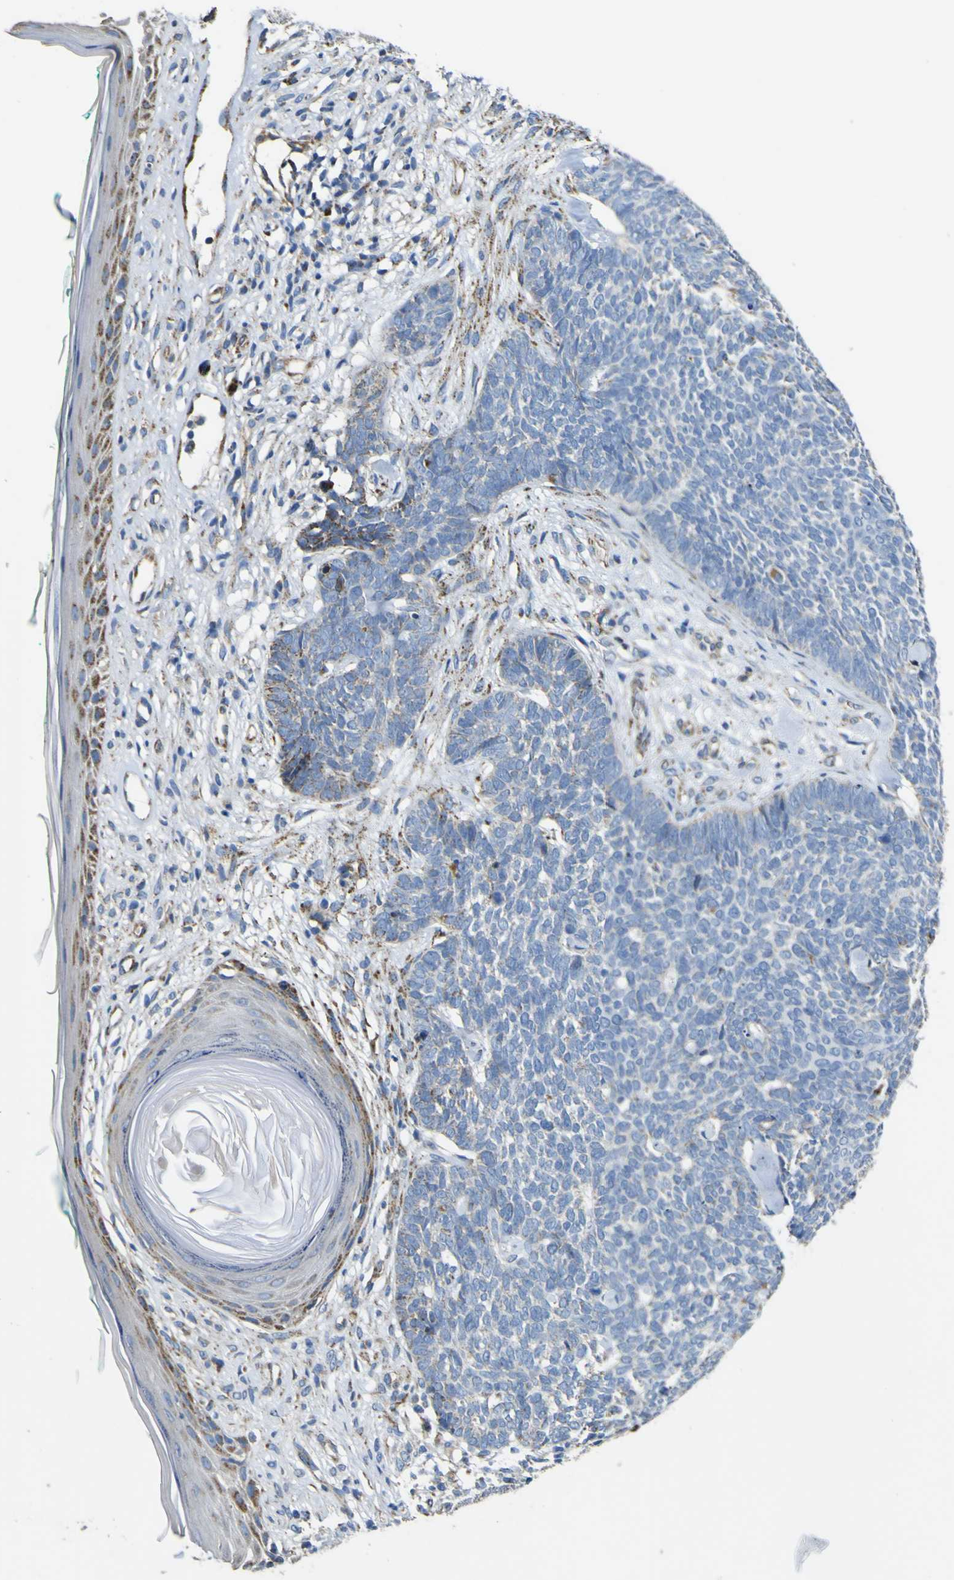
{"staining": {"intensity": "weak", "quantity": "<25%", "location": "cytoplasmic/membranous"}, "tissue": "skin cancer", "cell_type": "Tumor cells", "image_type": "cancer", "snomed": [{"axis": "morphology", "description": "Basal cell carcinoma"}, {"axis": "topography", "description": "Skin"}], "caption": "Immunohistochemical staining of human basal cell carcinoma (skin) displays no significant expression in tumor cells.", "gene": "ALDH18A1", "patient": {"sex": "female", "age": 84}}